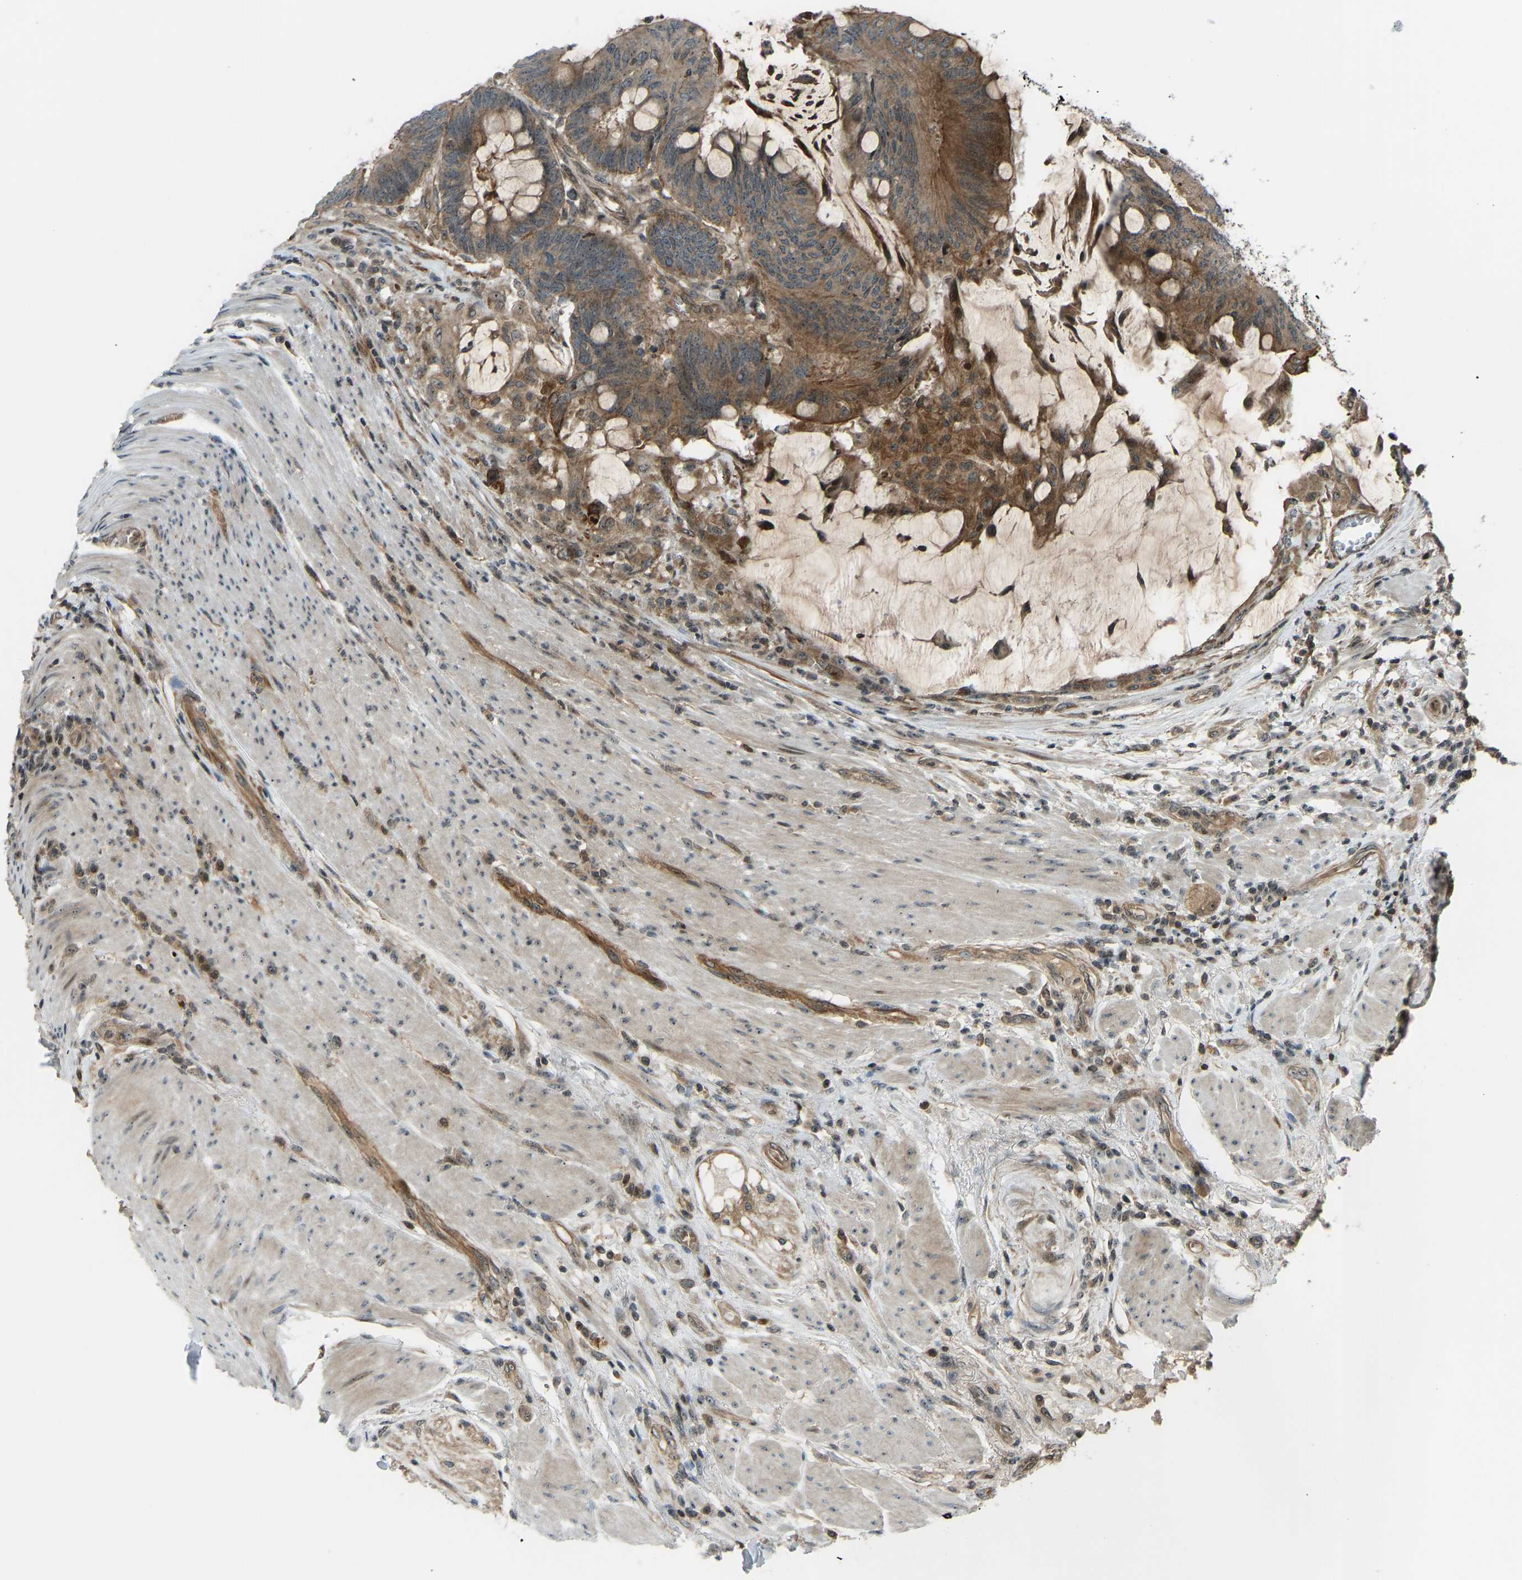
{"staining": {"intensity": "moderate", "quantity": ">75%", "location": "cytoplasmic/membranous"}, "tissue": "colorectal cancer", "cell_type": "Tumor cells", "image_type": "cancer", "snomed": [{"axis": "morphology", "description": "Normal tissue, NOS"}, {"axis": "morphology", "description": "Adenocarcinoma, NOS"}, {"axis": "topography", "description": "Rectum"}, {"axis": "topography", "description": "Peripheral nerve tissue"}], "caption": "DAB (3,3'-diaminobenzidine) immunohistochemical staining of colorectal cancer (adenocarcinoma) reveals moderate cytoplasmic/membranous protein expression in about >75% of tumor cells. Nuclei are stained in blue.", "gene": "SVOPL", "patient": {"sex": "male", "age": 92}}